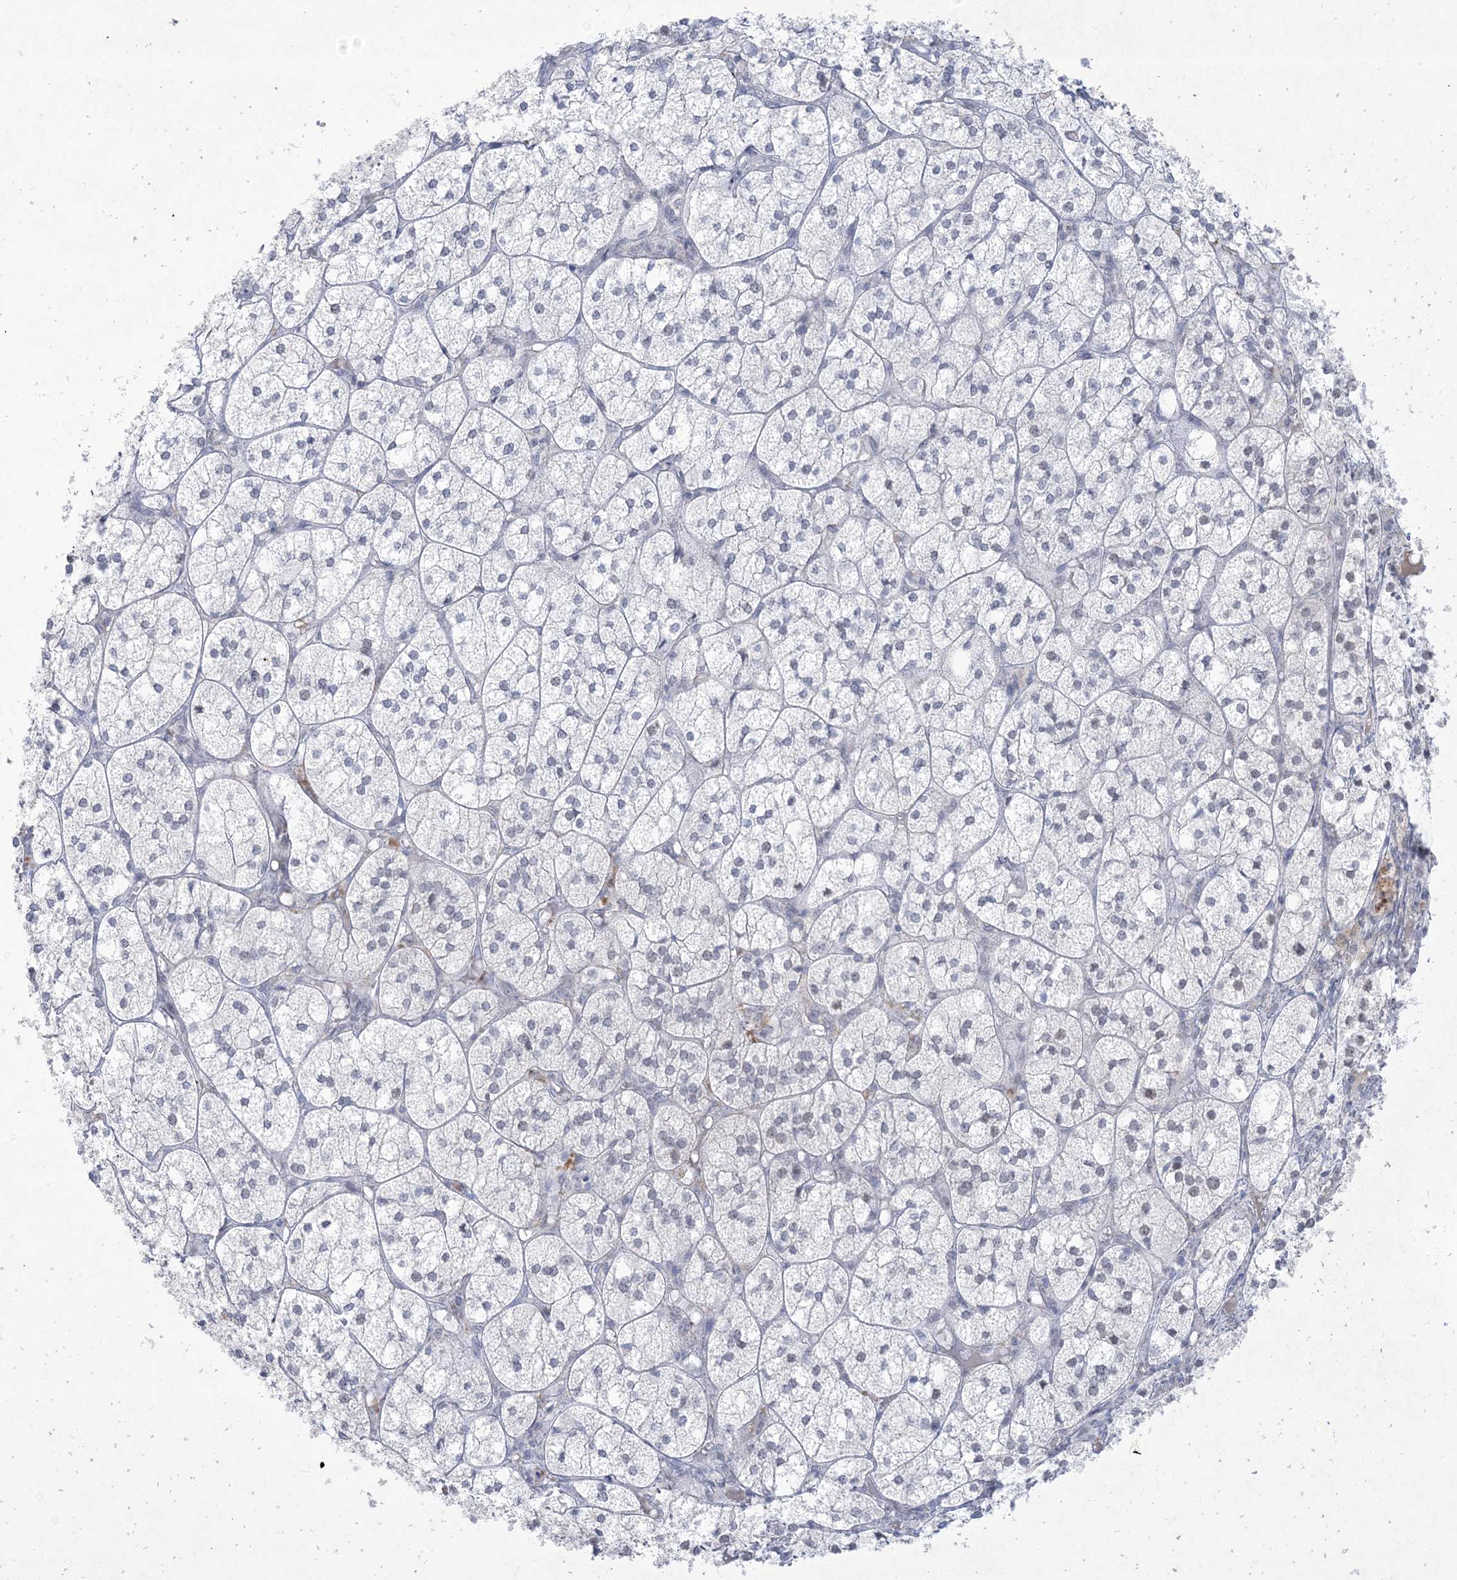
{"staining": {"intensity": "weak", "quantity": "25%-75%", "location": "cytoplasmic/membranous,nuclear"}, "tissue": "adrenal gland", "cell_type": "Glandular cells", "image_type": "normal", "snomed": [{"axis": "morphology", "description": "Normal tissue, NOS"}, {"axis": "topography", "description": "Adrenal gland"}], "caption": "An image of adrenal gland stained for a protein displays weak cytoplasmic/membranous,nuclear brown staining in glandular cells. (IHC, brightfield microscopy, high magnification).", "gene": "HOMEZ", "patient": {"sex": "female", "age": 61}}